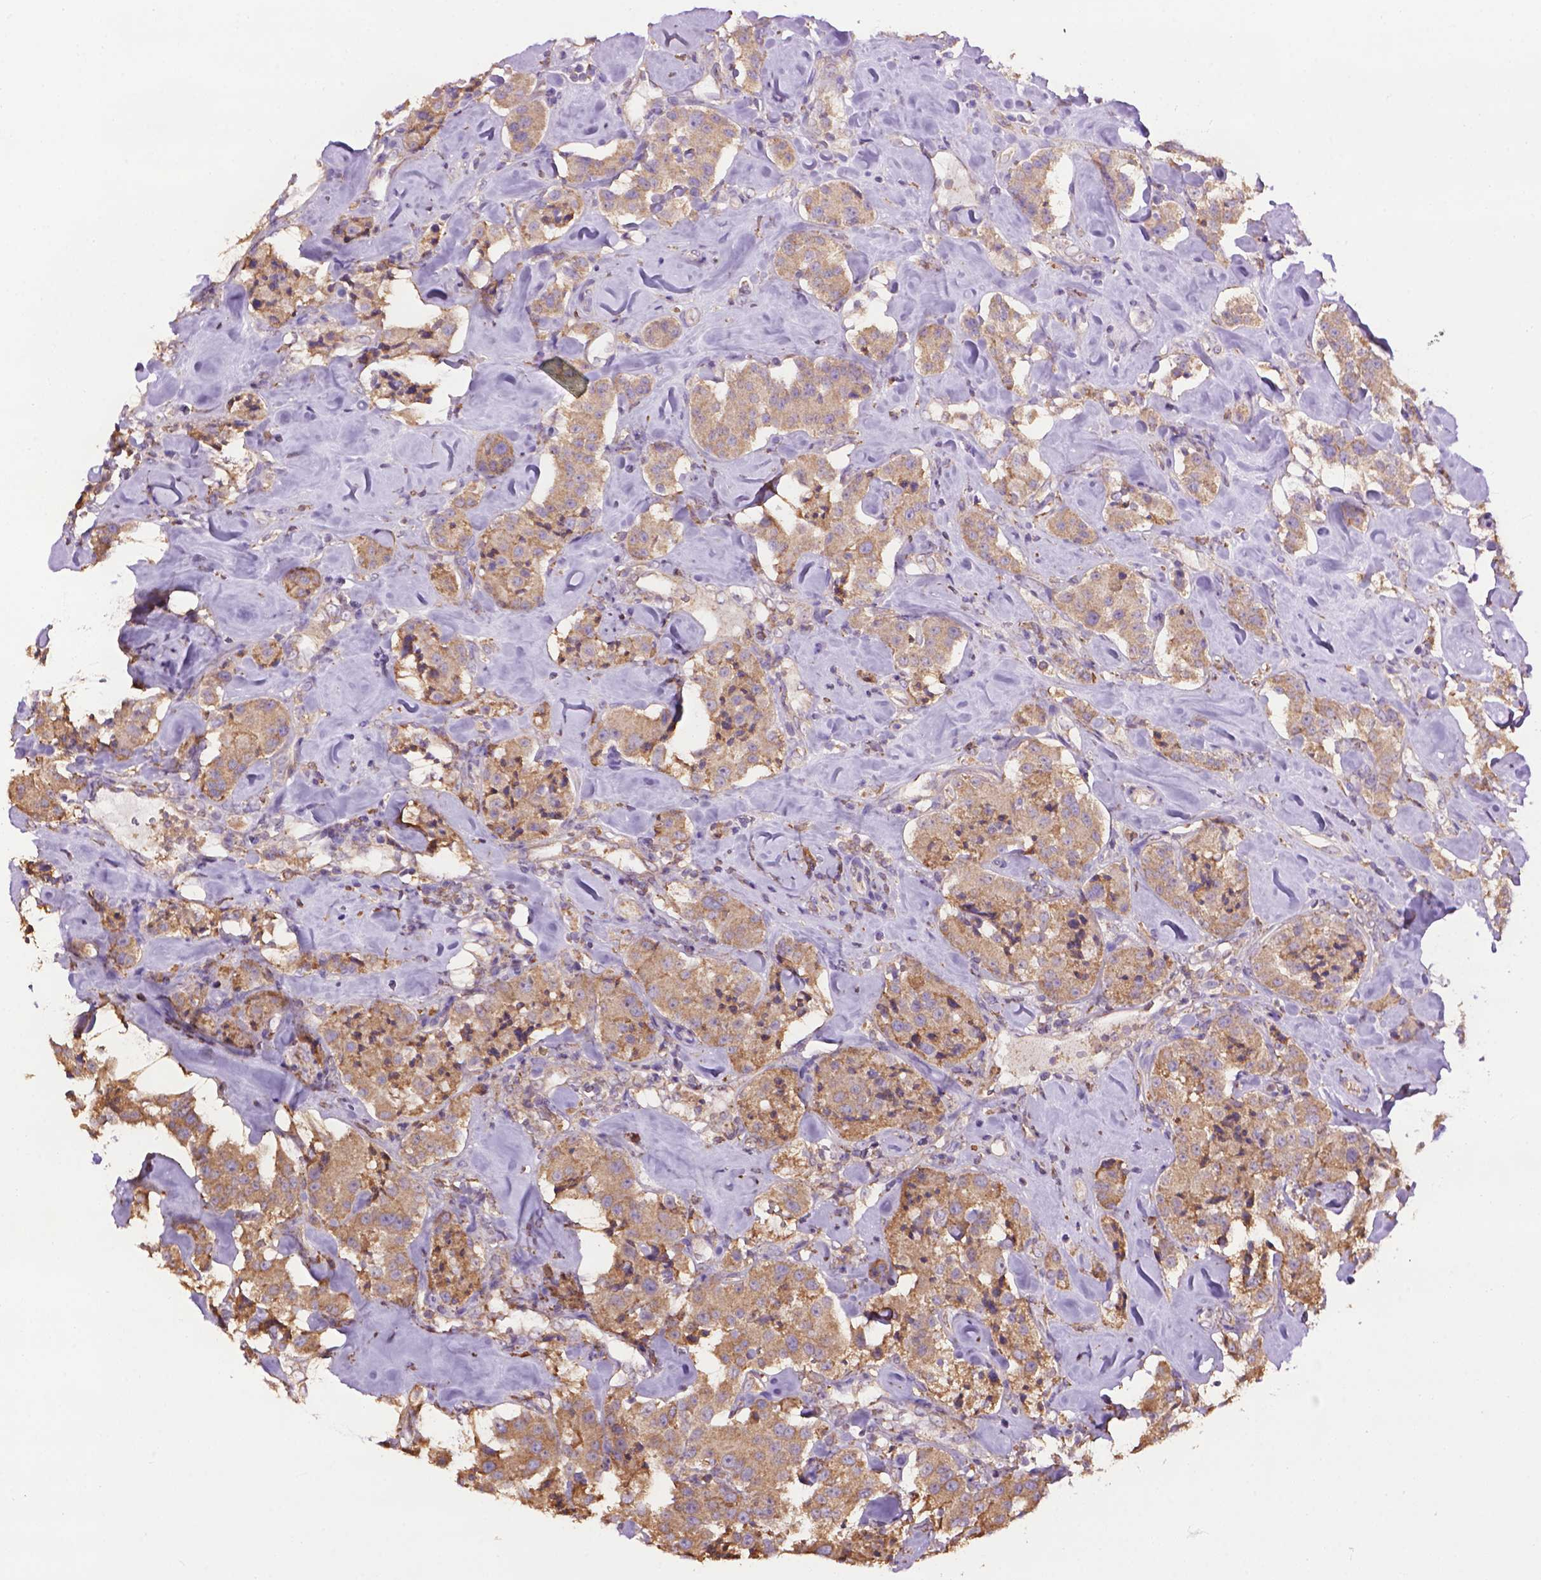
{"staining": {"intensity": "moderate", "quantity": ">75%", "location": "cytoplasmic/membranous"}, "tissue": "carcinoid", "cell_type": "Tumor cells", "image_type": "cancer", "snomed": [{"axis": "morphology", "description": "Carcinoid, malignant, NOS"}, {"axis": "topography", "description": "Pancreas"}], "caption": "Human malignant carcinoid stained for a protein (brown) shows moderate cytoplasmic/membranous positive positivity in about >75% of tumor cells.", "gene": "PPP2R5E", "patient": {"sex": "male", "age": 41}}